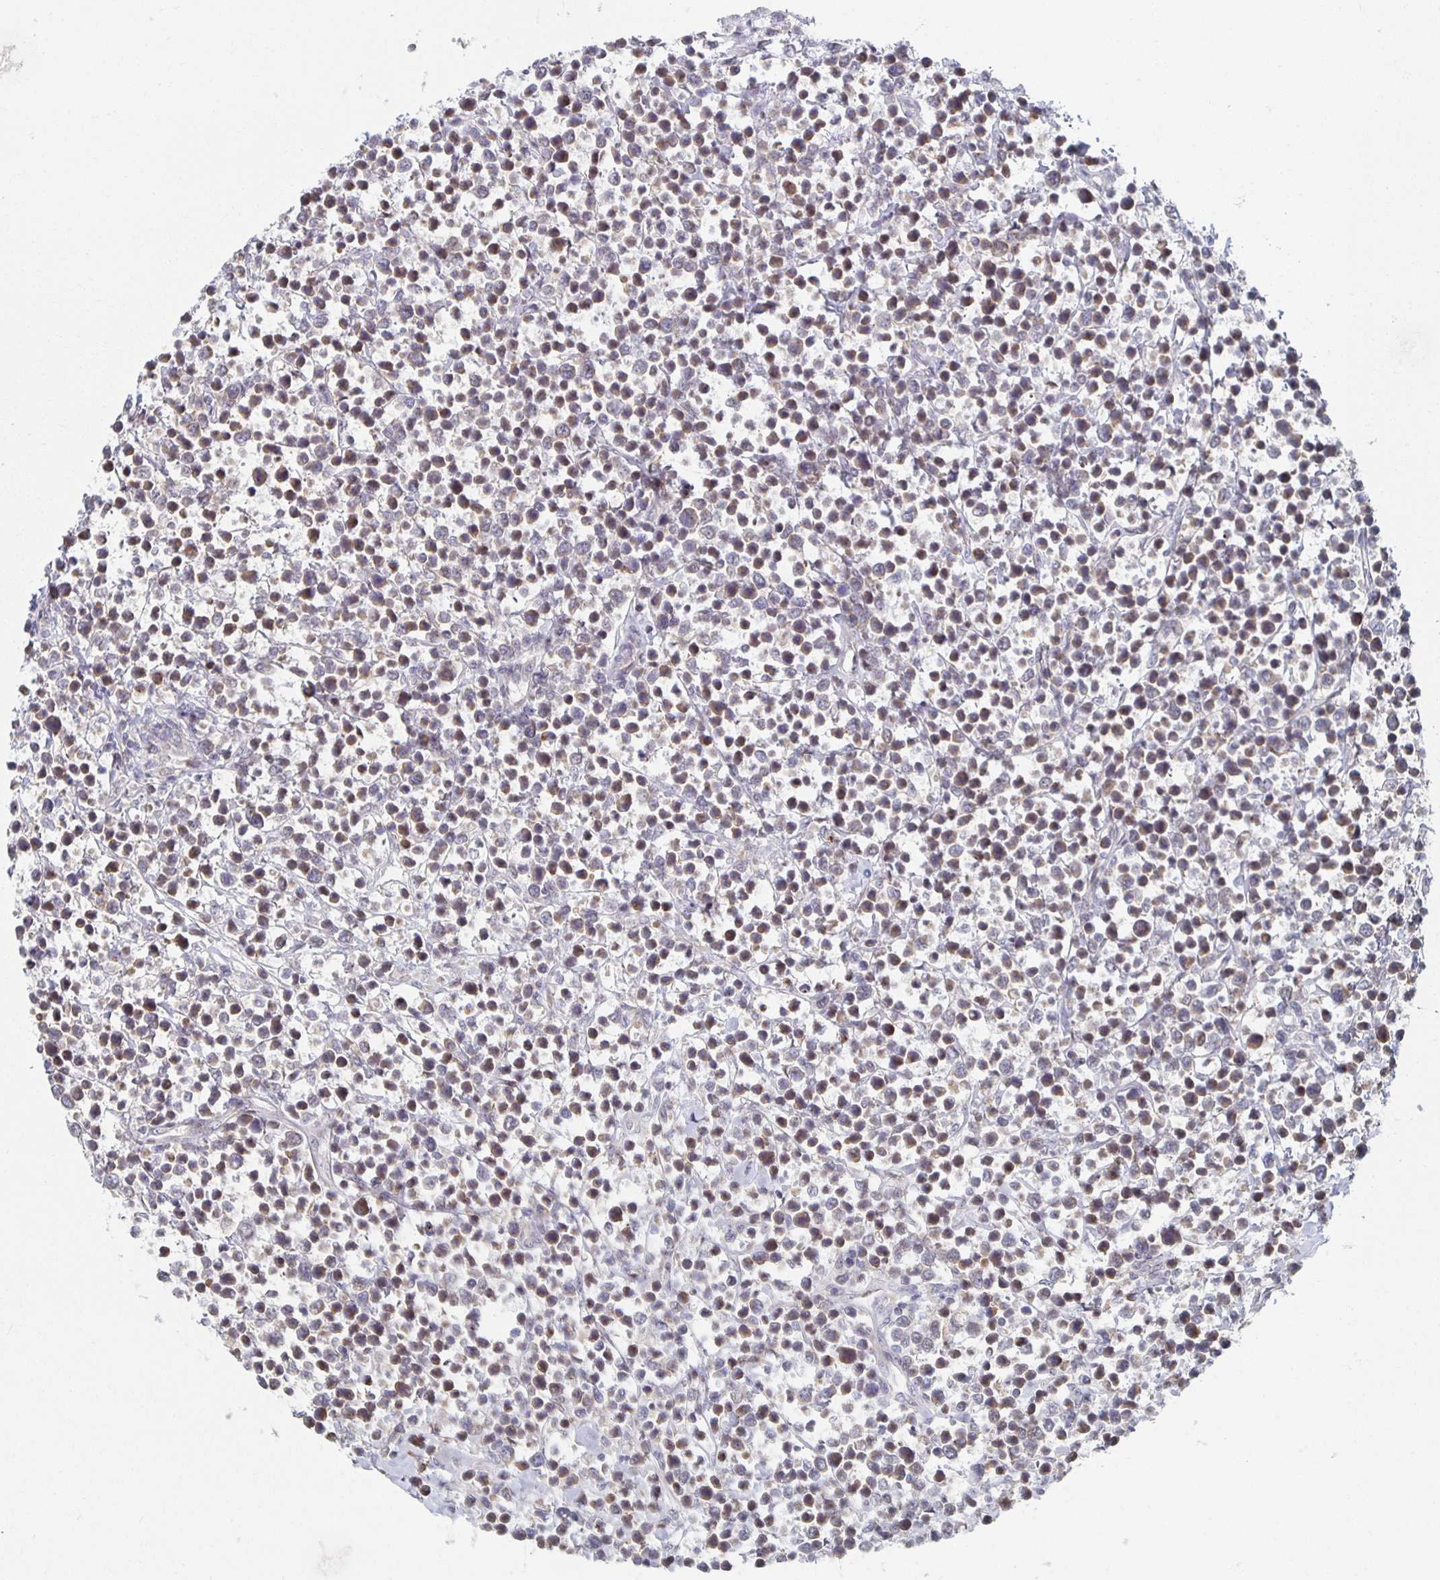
{"staining": {"intensity": "weak", "quantity": ">75%", "location": "cytoplasmic/membranous"}, "tissue": "lymphoma", "cell_type": "Tumor cells", "image_type": "cancer", "snomed": [{"axis": "morphology", "description": "Malignant lymphoma, non-Hodgkin's type, High grade"}, {"axis": "topography", "description": "Soft tissue"}], "caption": "Protein staining of malignant lymphoma, non-Hodgkin's type (high-grade) tissue reveals weak cytoplasmic/membranous staining in approximately >75% of tumor cells.", "gene": "HCFC1R1", "patient": {"sex": "female", "age": 56}}